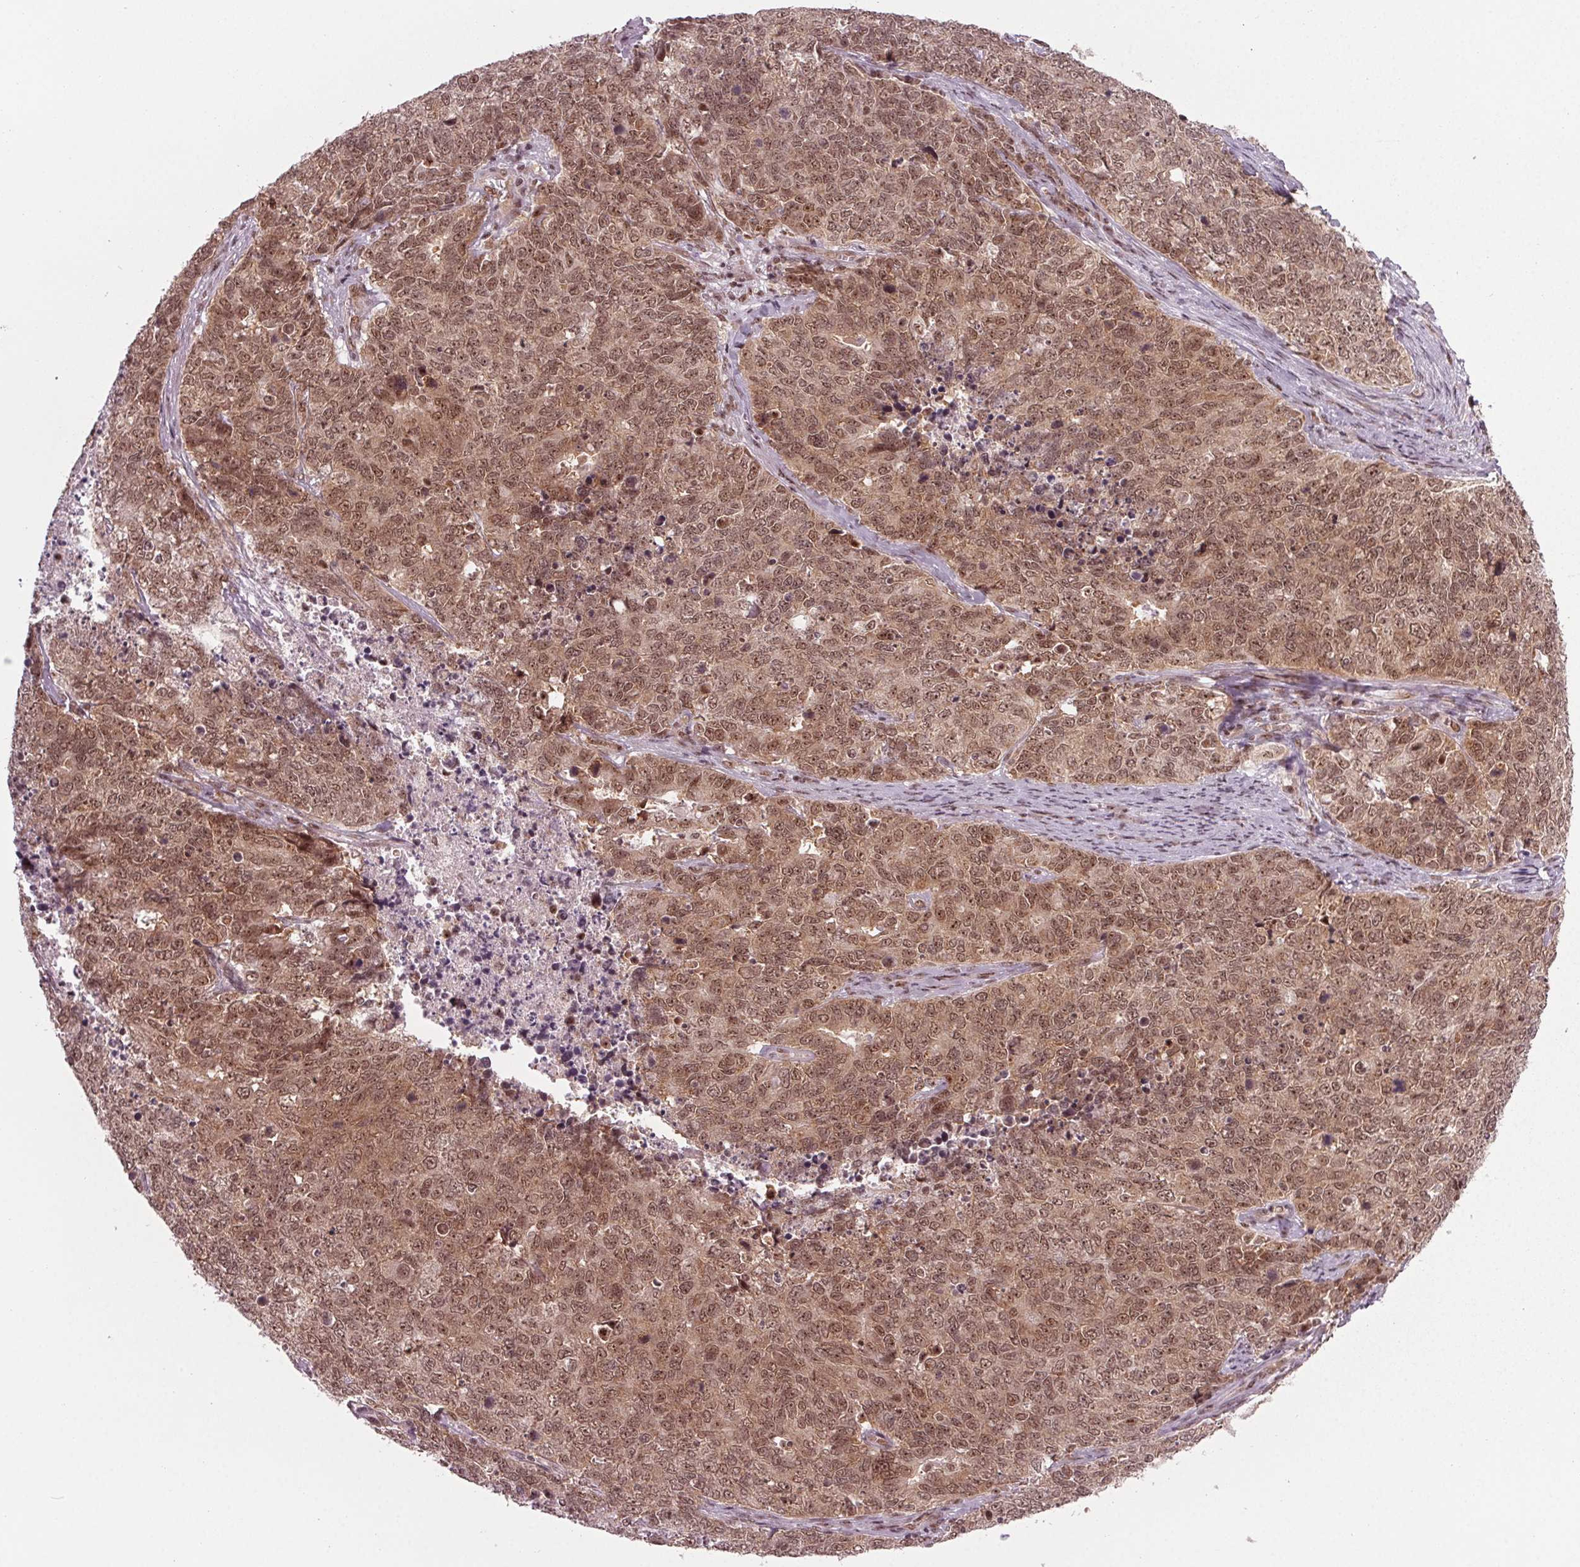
{"staining": {"intensity": "moderate", "quantity": ">75%", "location": "cytoplasmic/membranous,nuclear"}, "tissue": "cervical cancer", "cell_type": "Tumor cells", "image_type": "cancer", "snomed": [{"axis": "morphology", "description": "Adenocarcinoma, NOS"}, {"axis": "topography", "description": "Cervix"}], "caption": "Immunohistochemistry (IHC) (DAB) staining of cervical adenocarcinoma reveals moderate cytoplasmic/membranous and nuclear protein staining in about >75% of tumor cells.", "gene": "DDX41", "patient": {"sex": "female", "age": 63}}